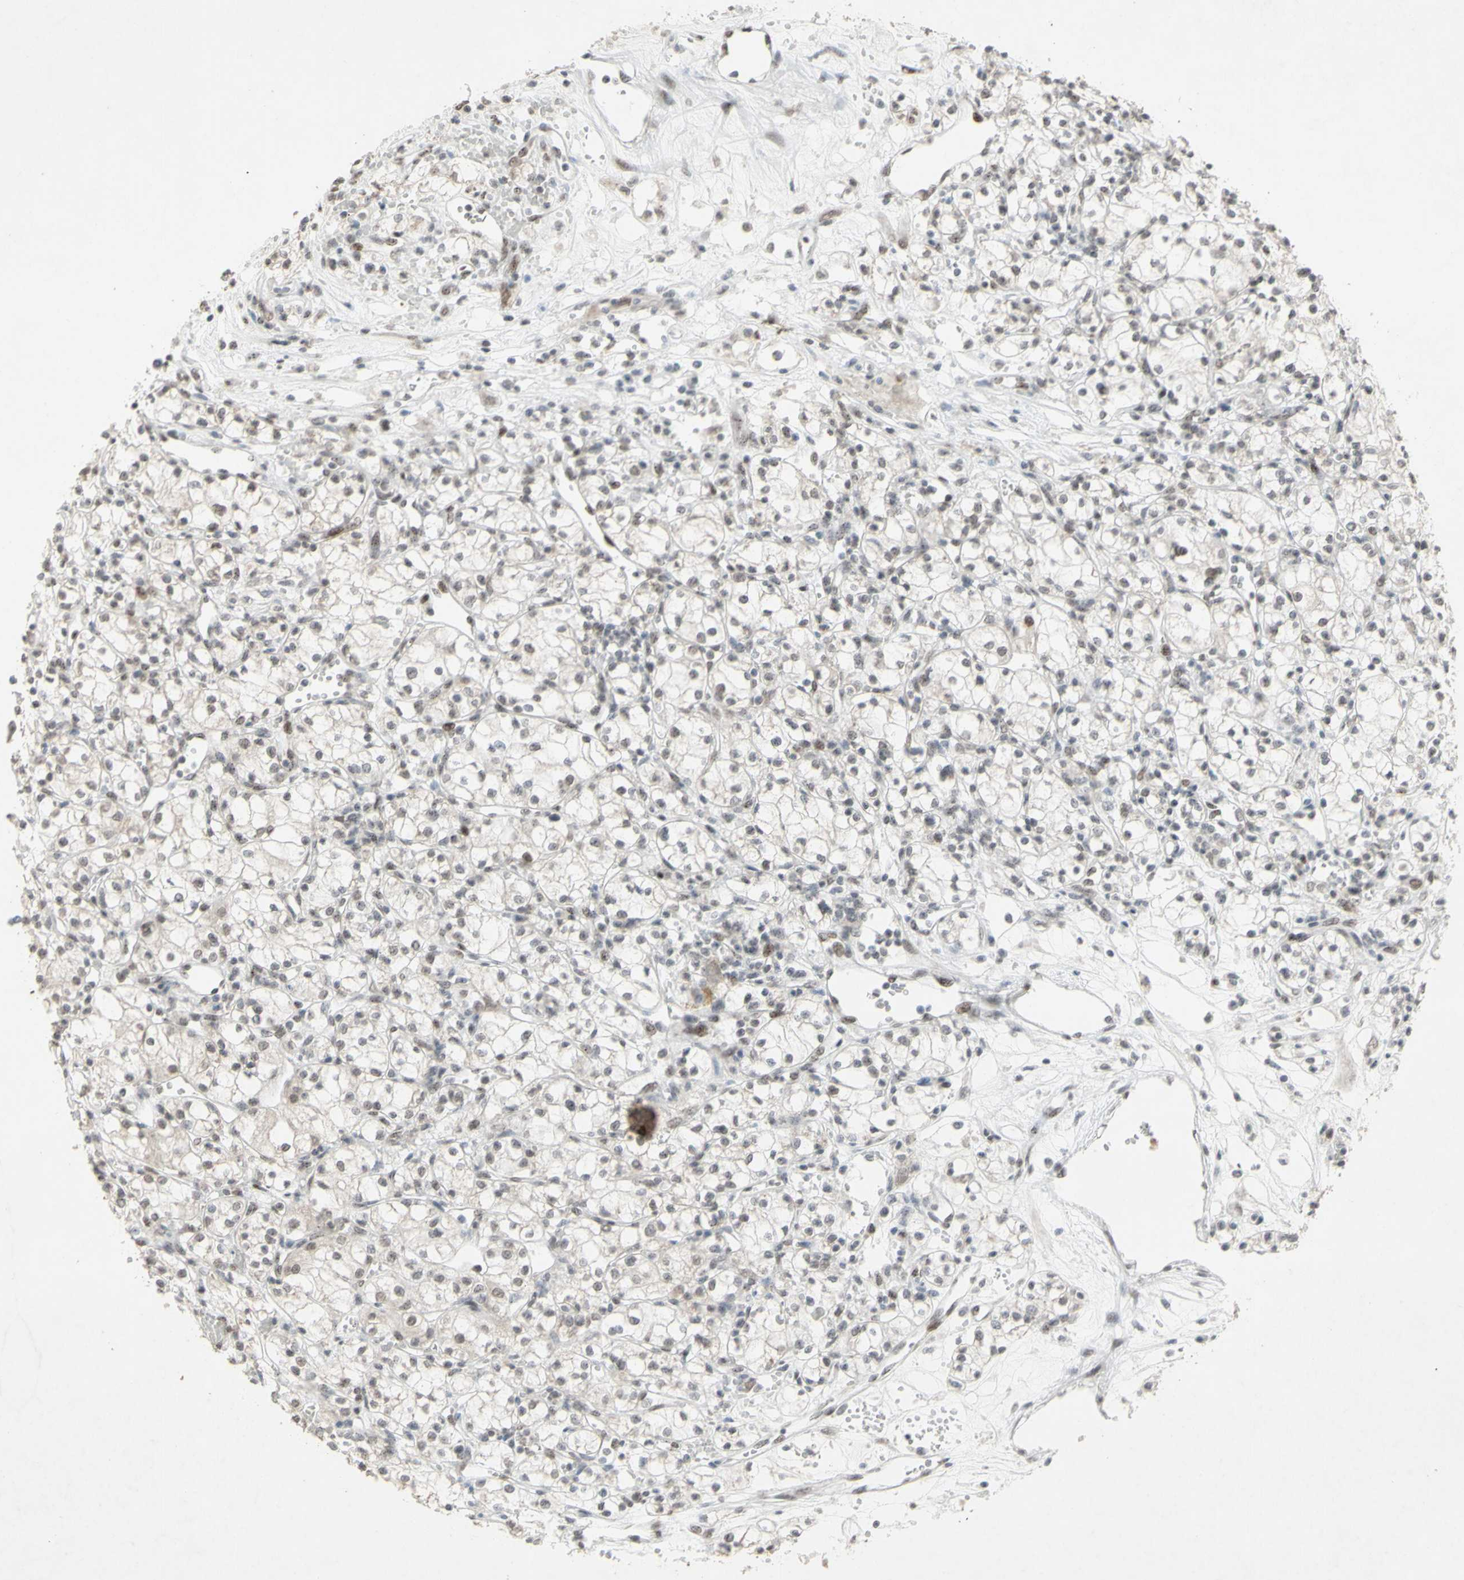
{"staining": {"intensity": "weak", "quantity": "25%-75%", "location": "nuclear"}, "tissue": "renal cancer", "cell_type": "Tumor cells", "image_type": "cancer", "snomed": [{"axis": "morphology", "description": "Normal tissue, NOS"}, {"axis": "morphology", "description": "Adenocarcinoma, NOS"}, {"axis": "topography", "description": "Kidney"}], "caption": "Immunohistochemistry (IHC) histopathology image of neoplastic tissue: human renal cancer stained using IHC displays low levels of weak protein expression localized specifically in the nuclear of tumor cells, appearing as a nuclear brown color.", "gene": "CENPB", "patient": {"sex": "male", "age": 59}}